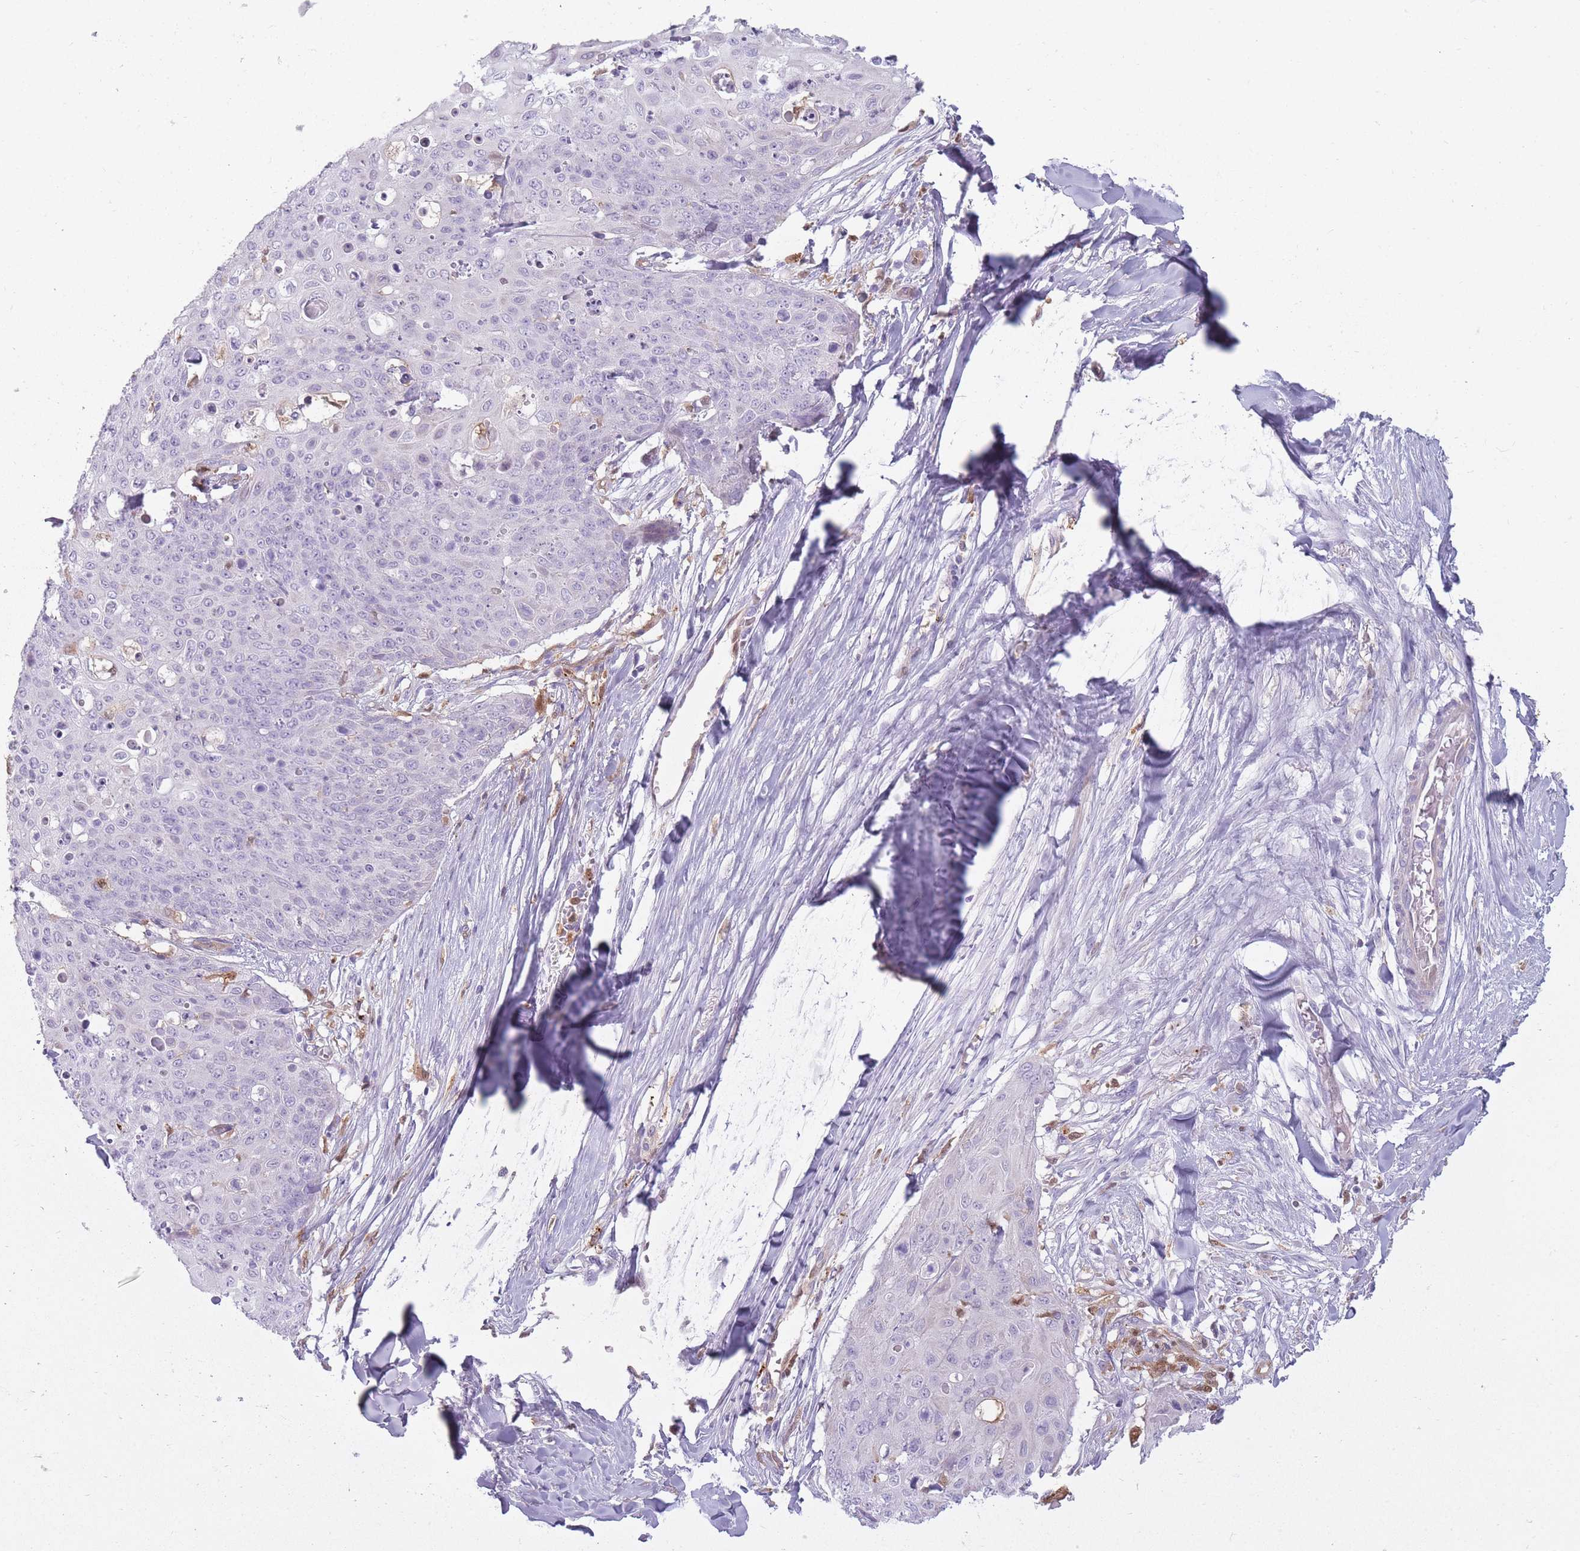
{"staining": {"intensity": "negative", "quantity": "none", "location": "none"}, "tissue": "skin cancer", "cell_type": "Tumor cells", "image_type": "cancer", "snomed": [{"axis": "morphology", "description": "Squamous cell carcinoma, NOS"}, {"axis": "topography", "description": "Skin"}, {"axis": "topography", "description": "Vulva"}], "caption": "DAB immunohistochemical staining of squamous cell carcinoma (skin) shows no significant expression in tumor cells.", "gene": "LGALS9", "patient": {"sex": "female", "age": 85}}